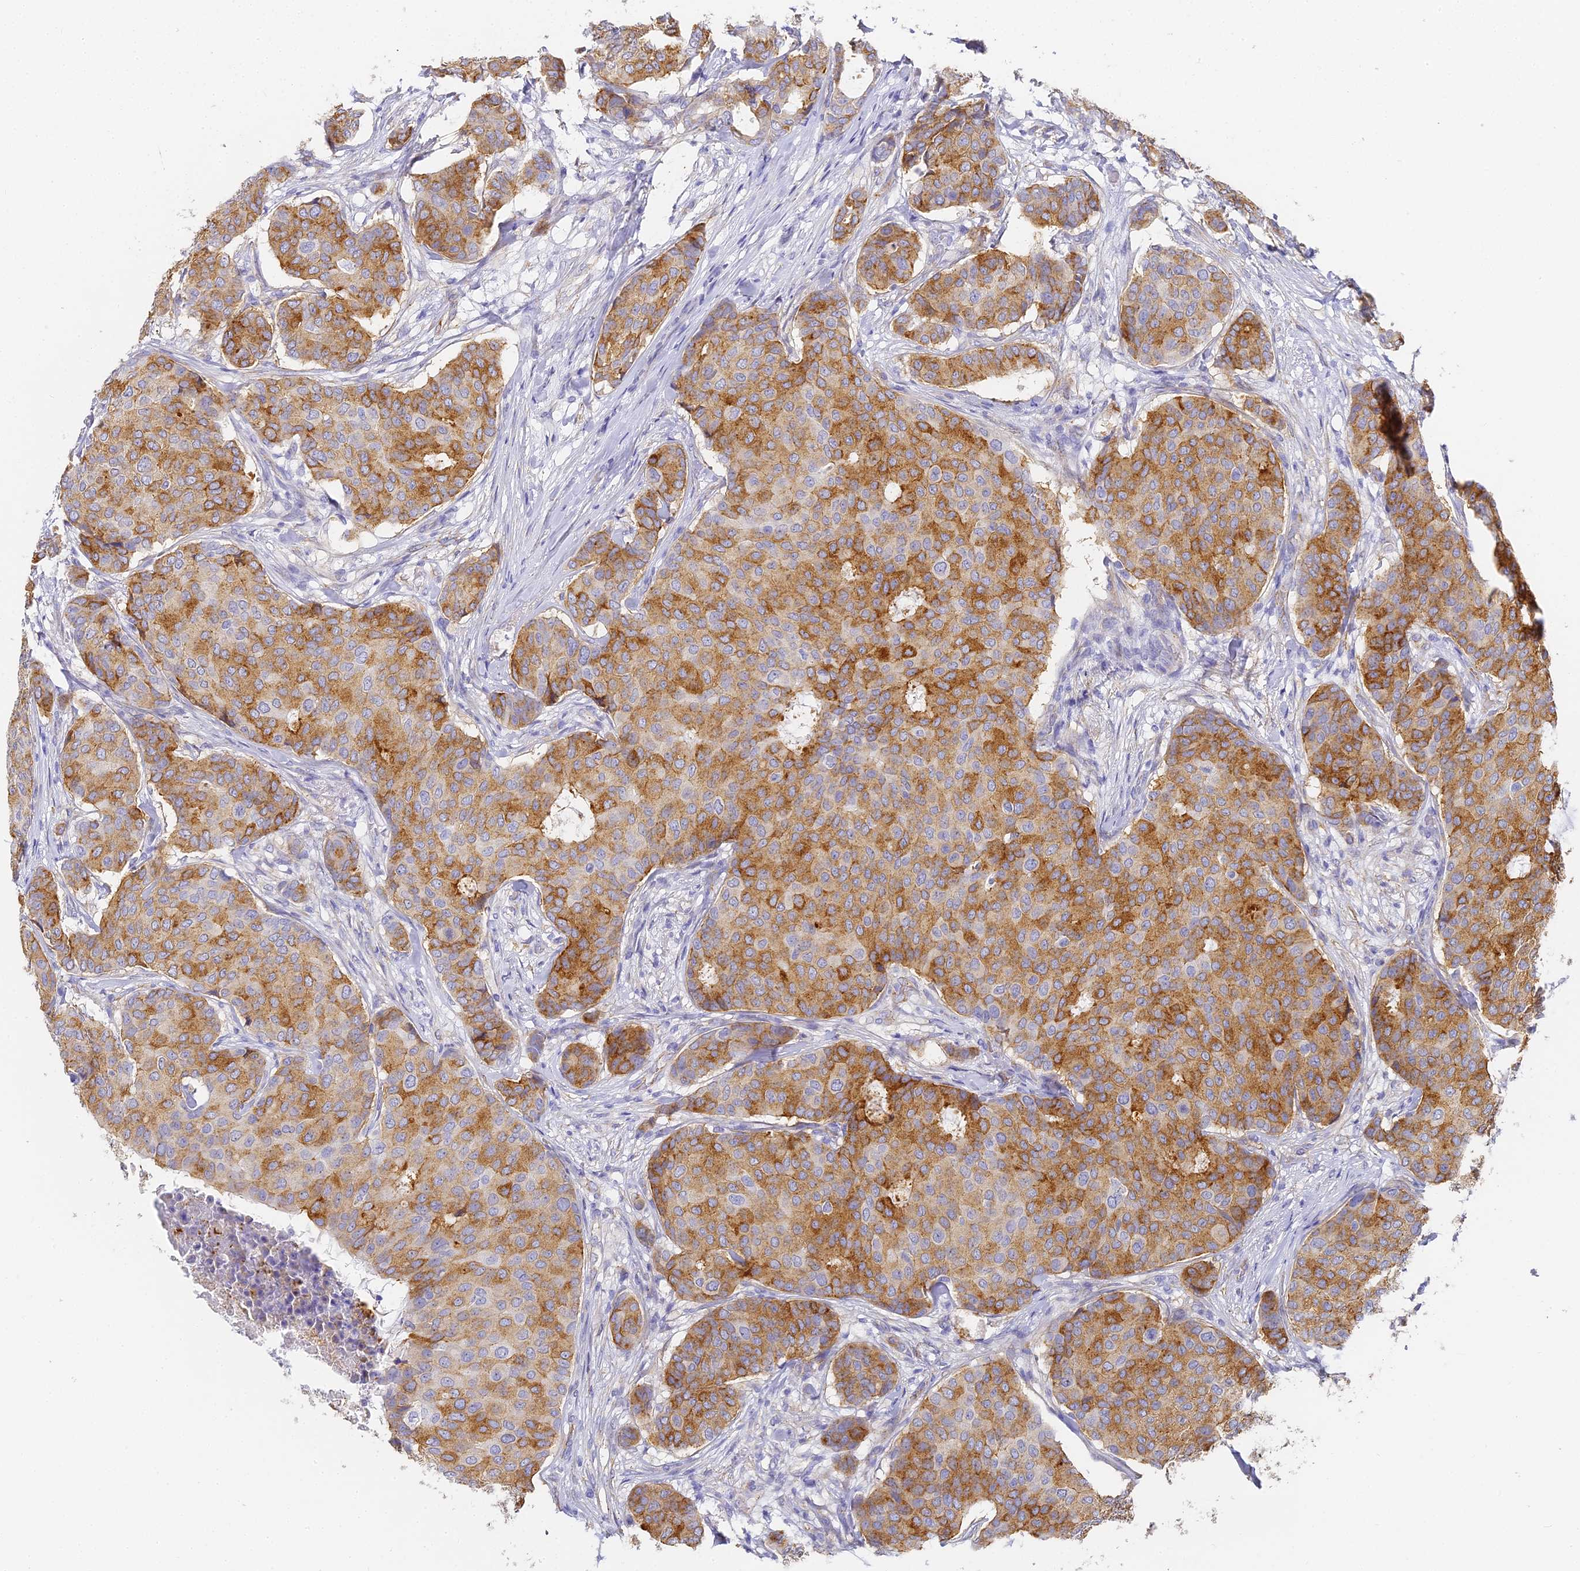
{"staining": {"intensity": "moderate", "quantity": "25%-75%", "location": "cytoplasmic/membranous"}, "tissue": "breast cancer", "cell_type": "Tumor cells", "image_type": "cancer", "snomed": [{"axis": "morphology", "description": "Duct carcinoma"}, {"axis": "topography", "description": "Breast"}], "caption": "Human breast cancer stained for a protein (brown) displays moderate cytoplasmic/membranous positive staining in approximately 25%-75% of tumor cells.", "gene": "GJA1", "patient": {"sex": "female", "age": 75}}